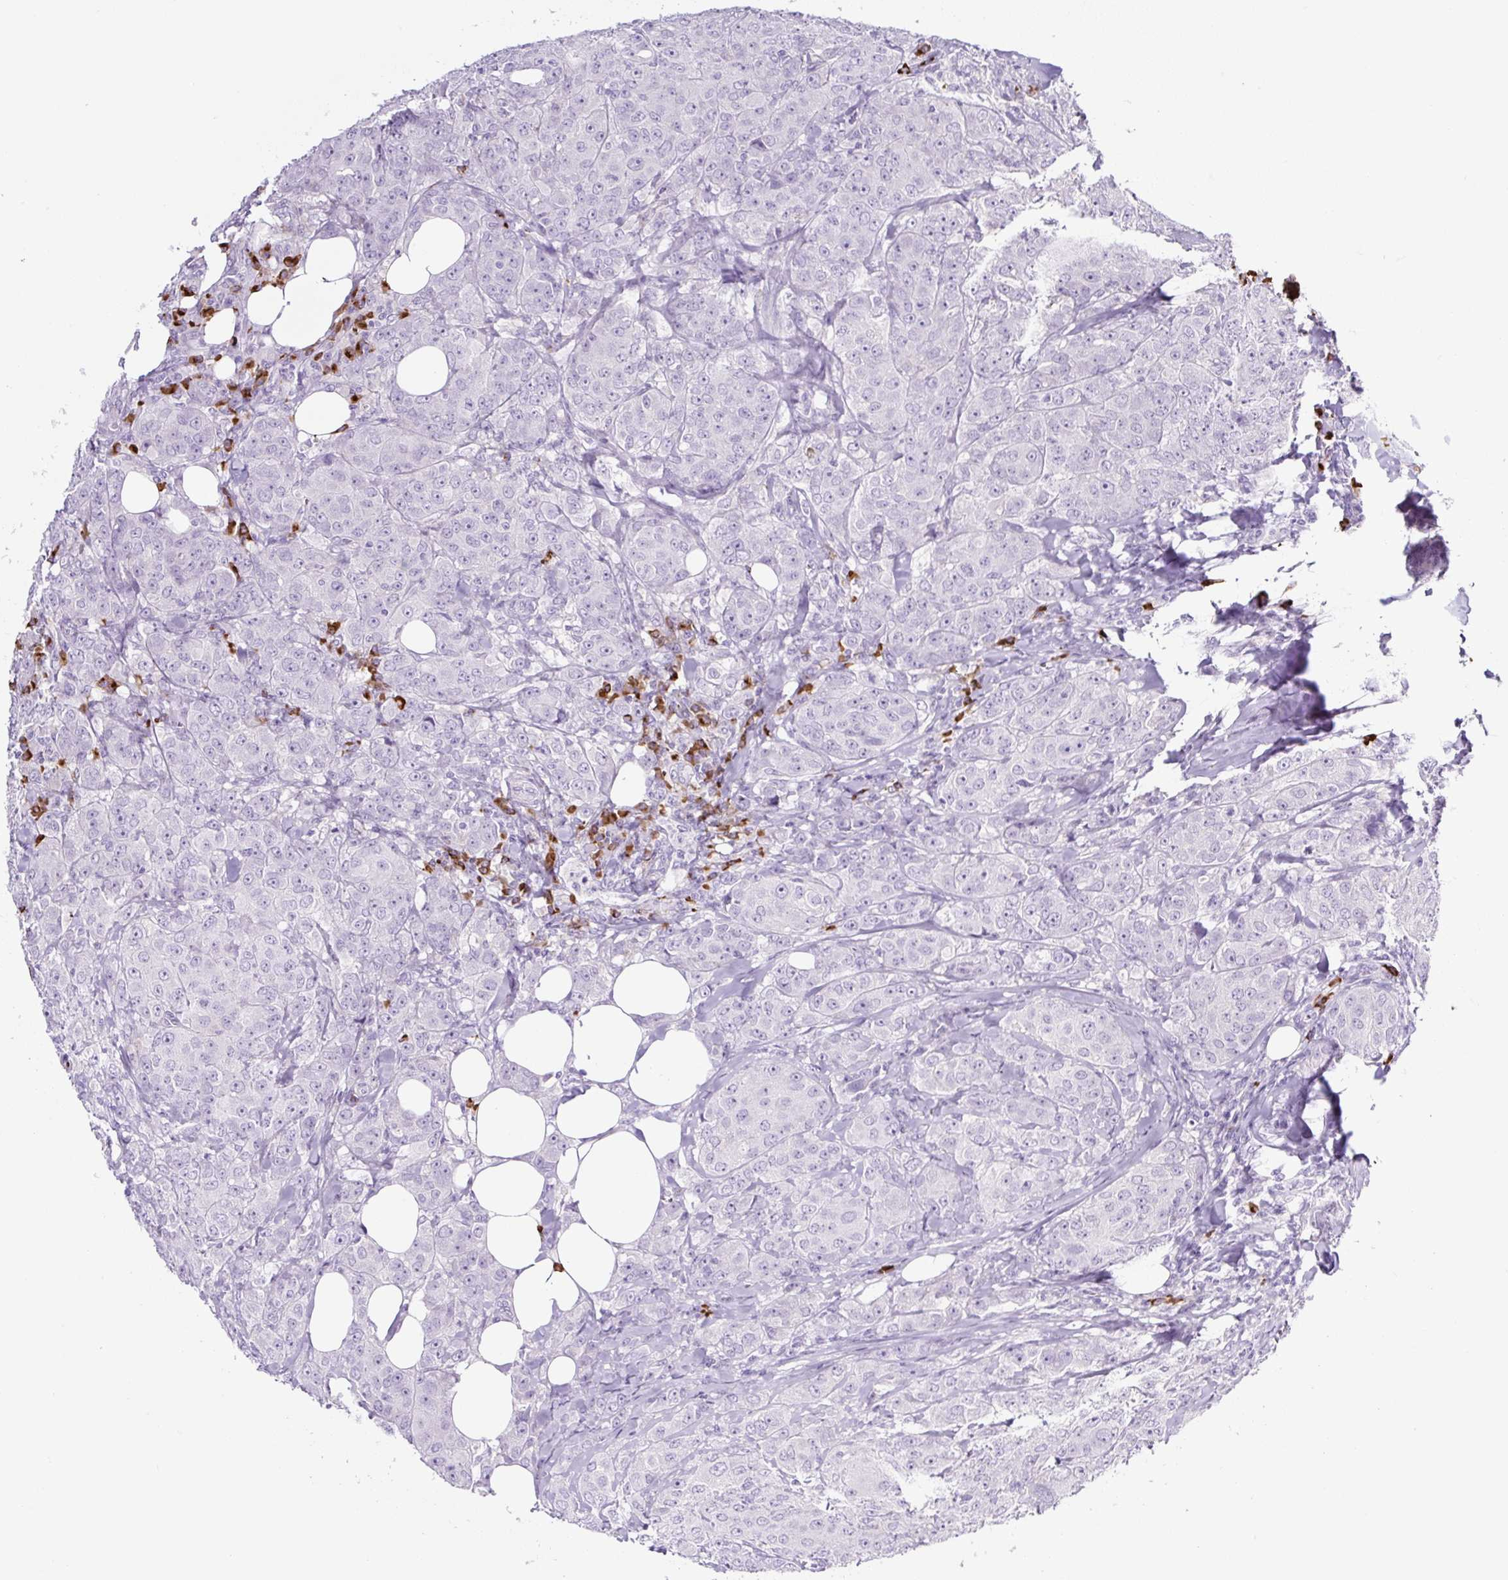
{"staining": {"intensity": "negative", "quantity": "none", "location": "none"}, "tissue": "breast cancer", "cell_type": "Tumor cells", "image_type": "cancer", "snomed": [{"axis": "morphology", "description": "Duct carcinoma"}, {"axis": "topography", "description": "Breast"}], "caption": "IHC of breast cancer displays no positivity in tumor cells. (DAB (3,3'-diaminobenzidine) immunohistochemistry, high magnification).", "gene": "RNF212B", "patient": {"sex": "female", "age": 43}}